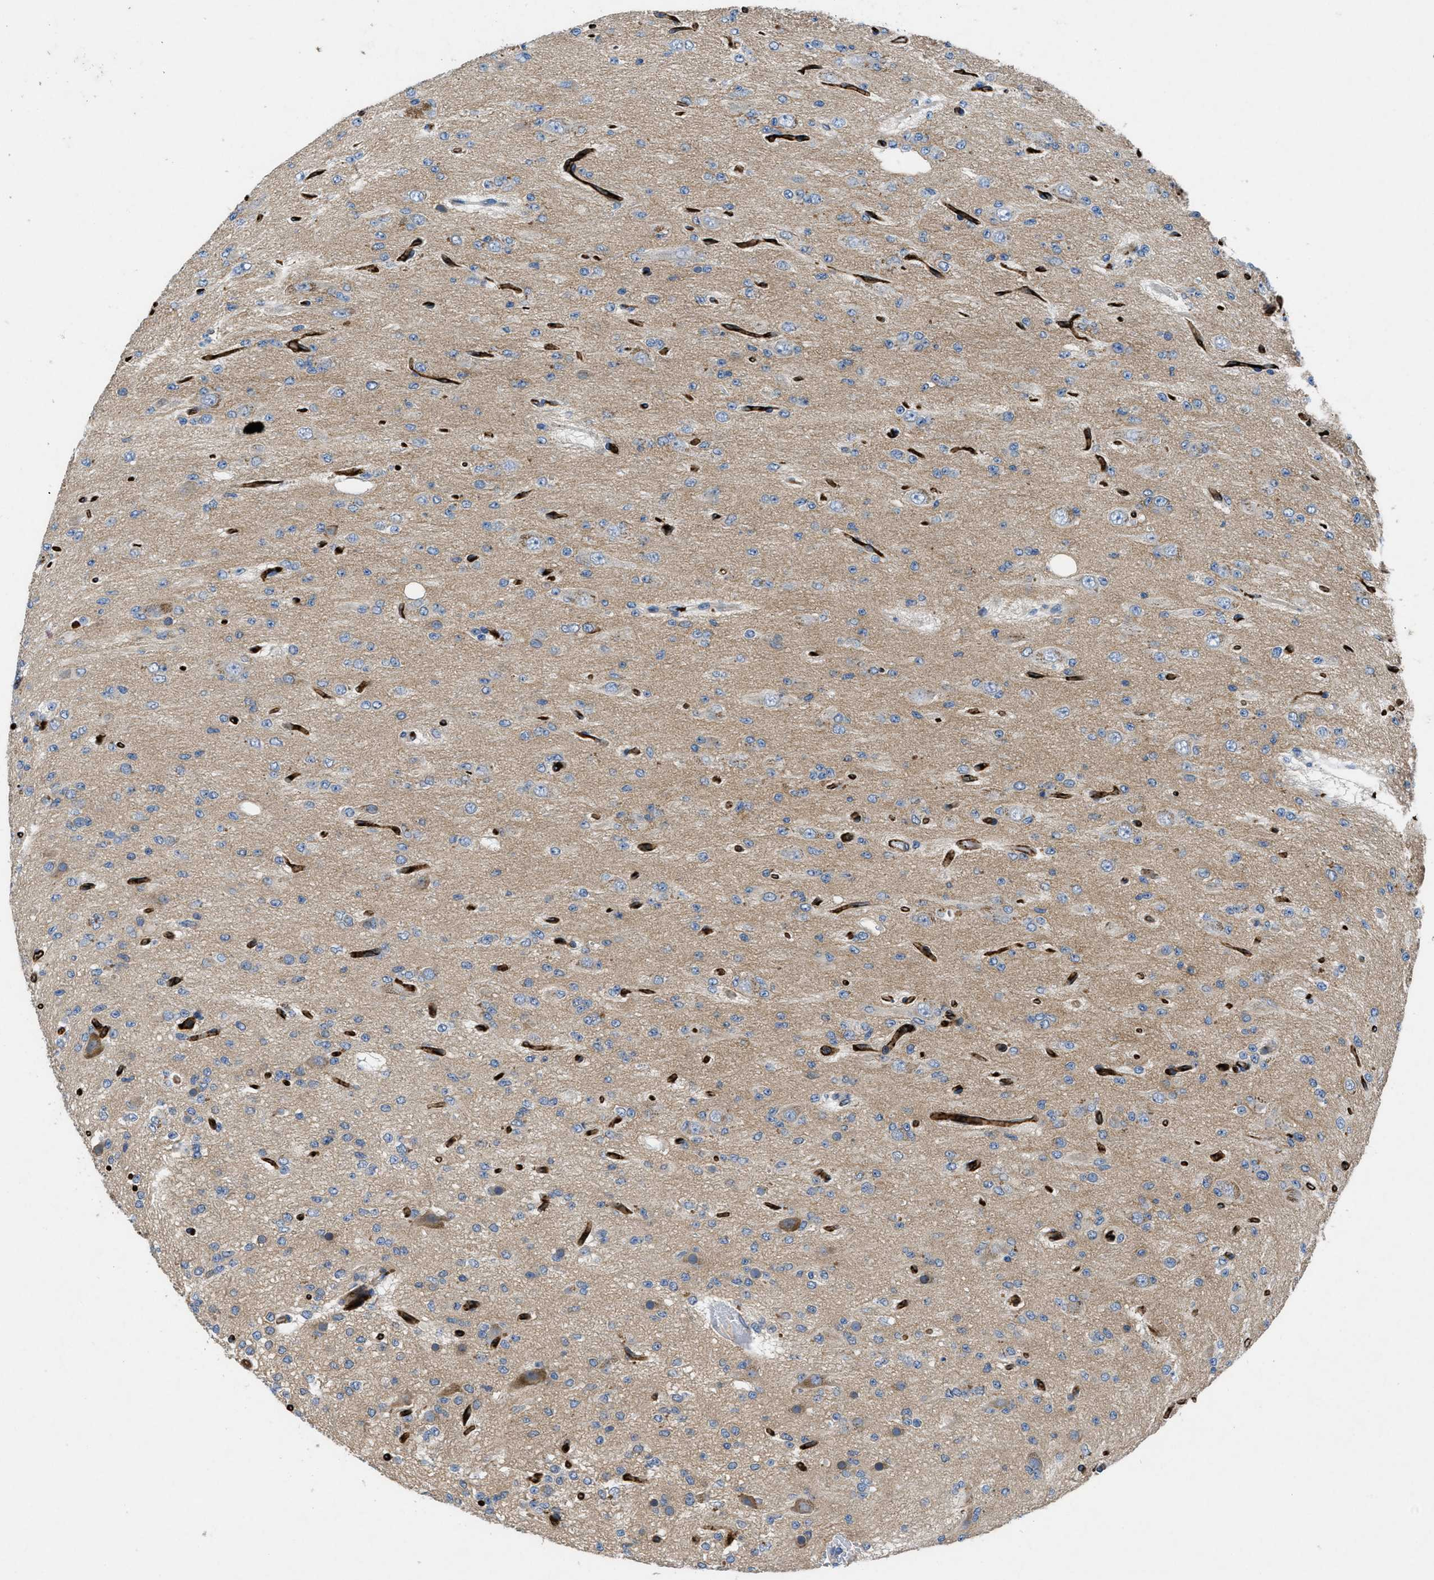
{"staining": {"intensity": "negative", "quantity": "none", "location": "none"}, "tissue": "glioma", "cell_type": "Tumor cells", "image_type": "cancer", "snomed": [{"axis": "morphology", "description": "Glioma, malignant, Low grade"}, {"axis": "topography", "description": "Brain"}], "caption": "DAB (3,3'-diaminobenzidine) immunohistochemical staining of human low-grade glioma (malignant) demonstrates no significant positivity in tumor cells.", "gene": "PGR", "patient": {"sex": "male", "age": 38}}